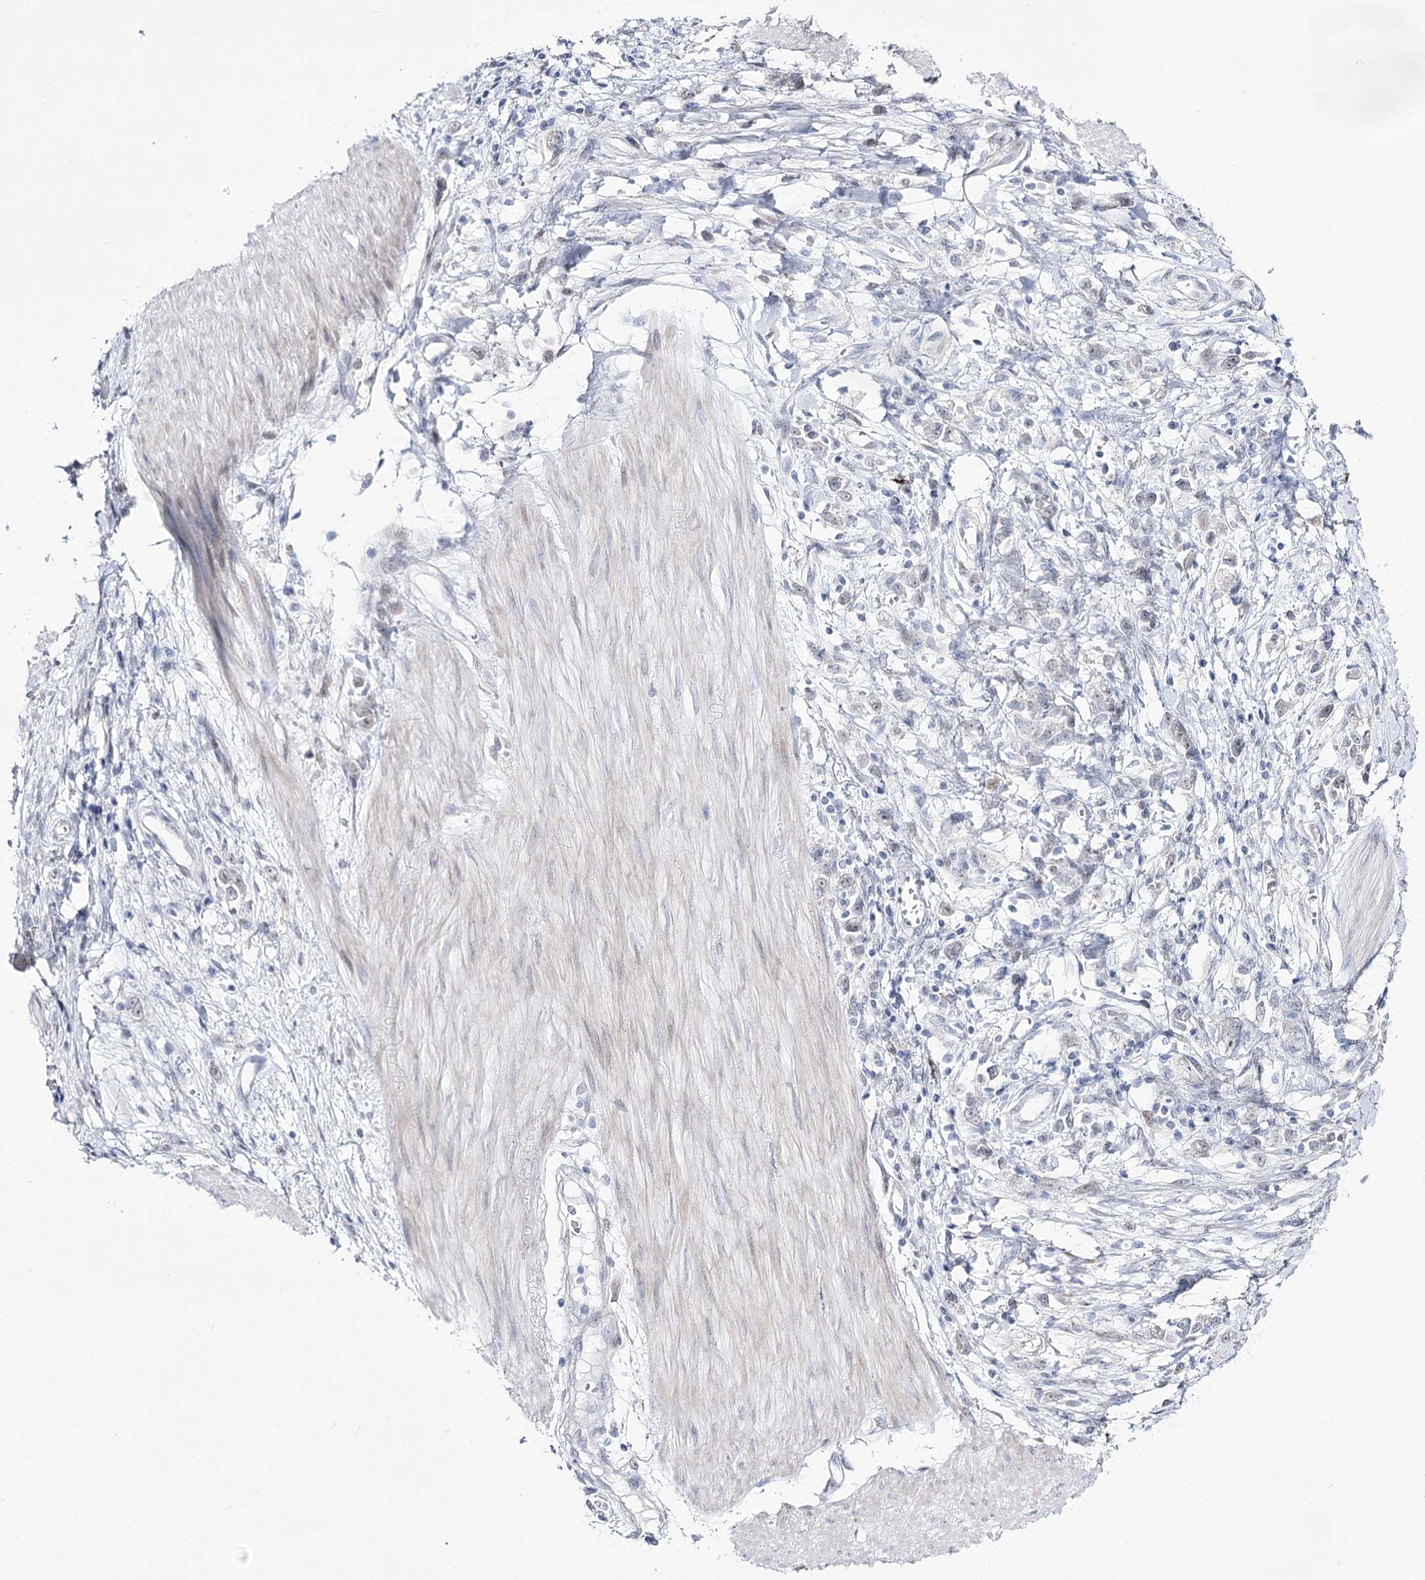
{"staining": {"intensity": "negative", "quantity": "none", "location": "none"}, "tissue": "stomach cancer", "cell_type": "Tumor cells", "image_type": "cancer", "snomed": [{"axis": "morphology", "description": "Adenocarcinoma, NOS"}, {"axis": "topography", "description": "Stomach"}], "caption": "Stomach cancer (adenocarcinoma) stained for a protein using immunohistochemistry reveals no positivity tumor cells.", "gene": "RBM15B", "patient": {"sex": "female", "age": 76}}